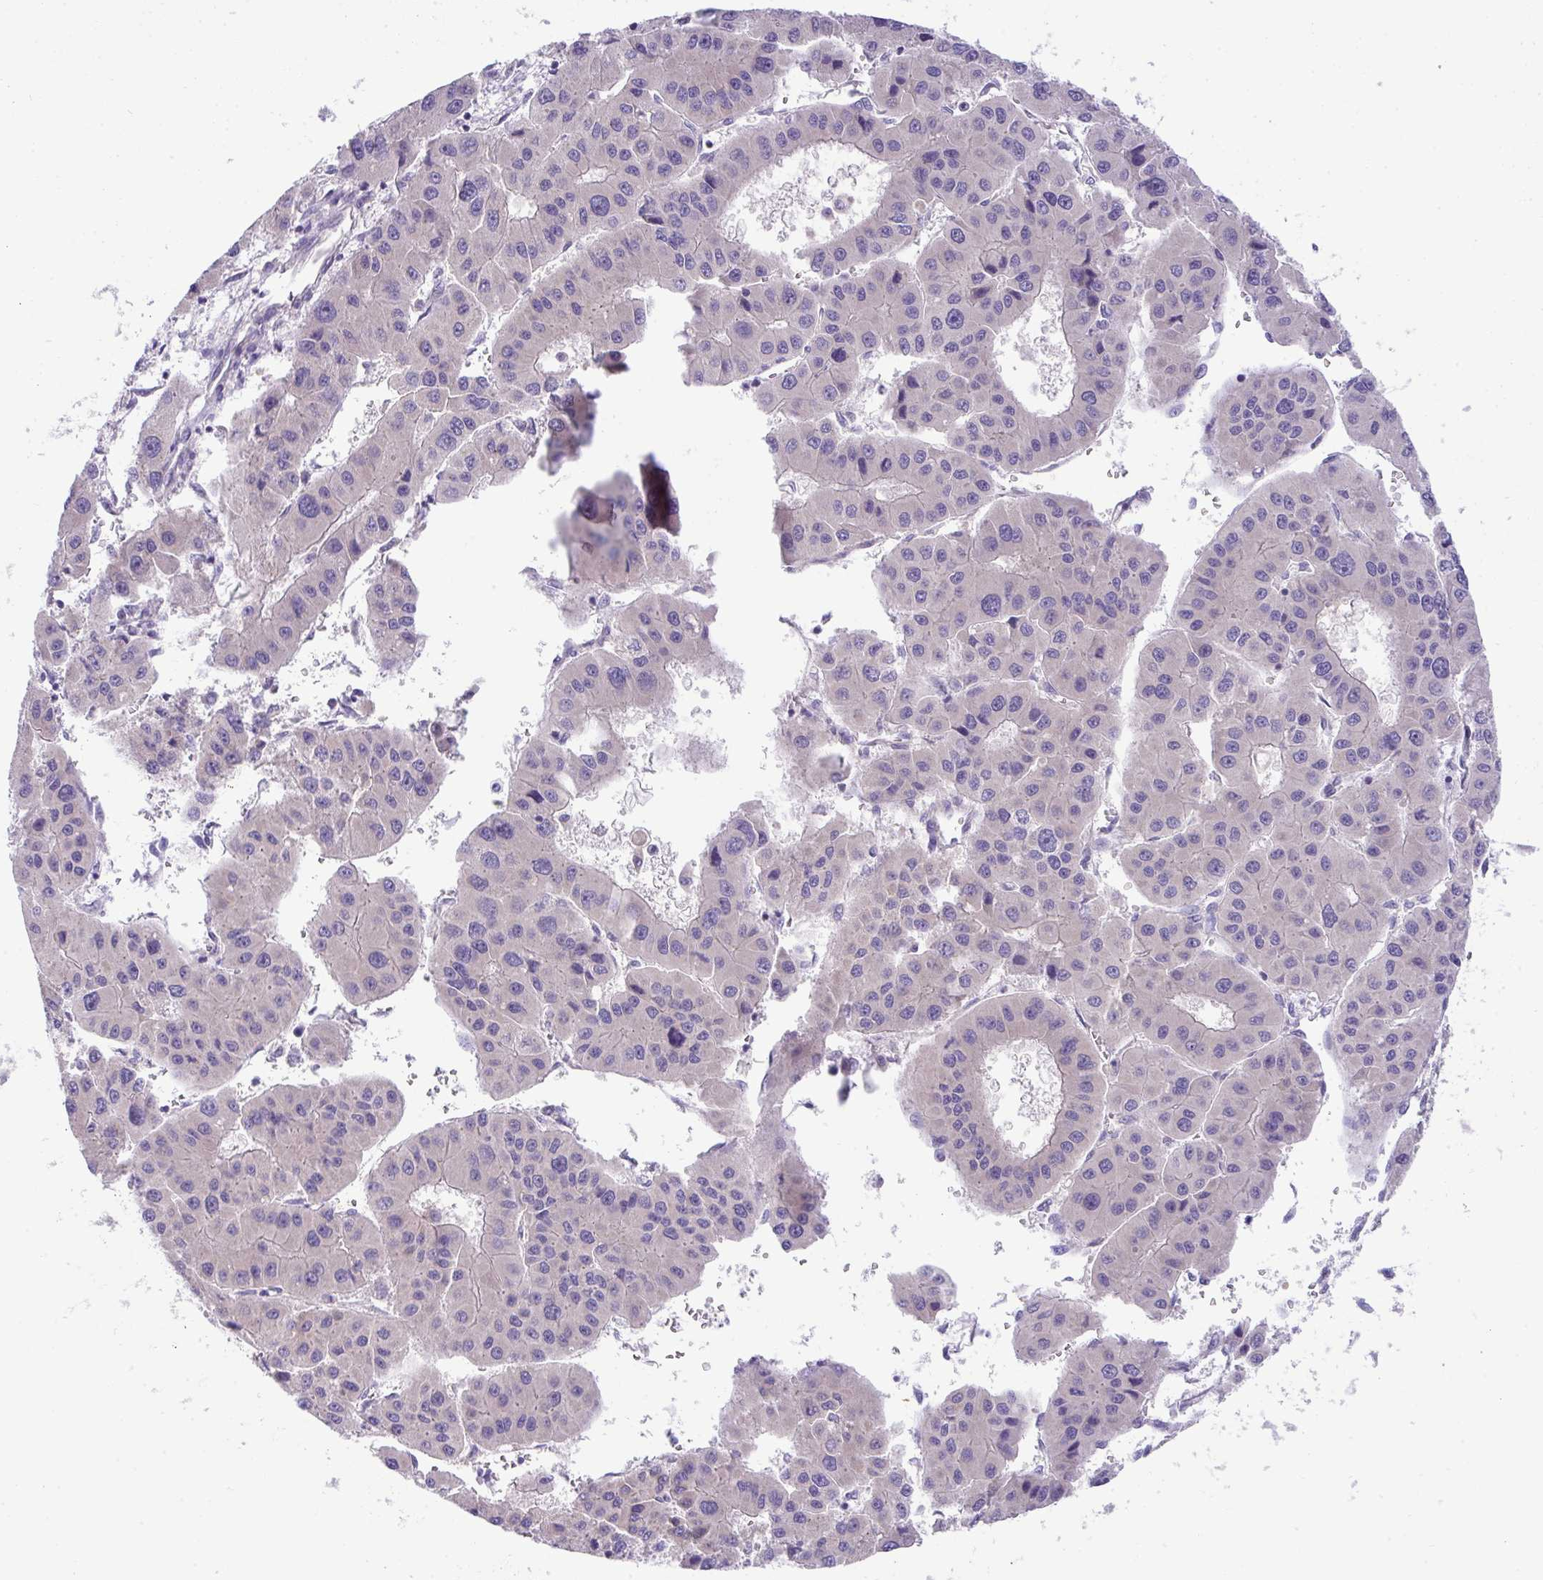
{"staining": {"intensity": "negative", "quantity": "none", "location": "none"}, "tissue": "liver cancer", "cell_type": "Tumor cells", "image_type": "cancer", "snomed": [{"axis": "morphology", "description": "Carcinoma, Hepatocellular, NOS"}, {"axis": "topography", "description": "Liver"}], "caption": "Immunohistochemistry of human liver cancer (hepatocellular carcinoma) displays no staining in tumor cells.", "gene": "PLA2G12B", "patient": {"sex": "male", "age": 73}}